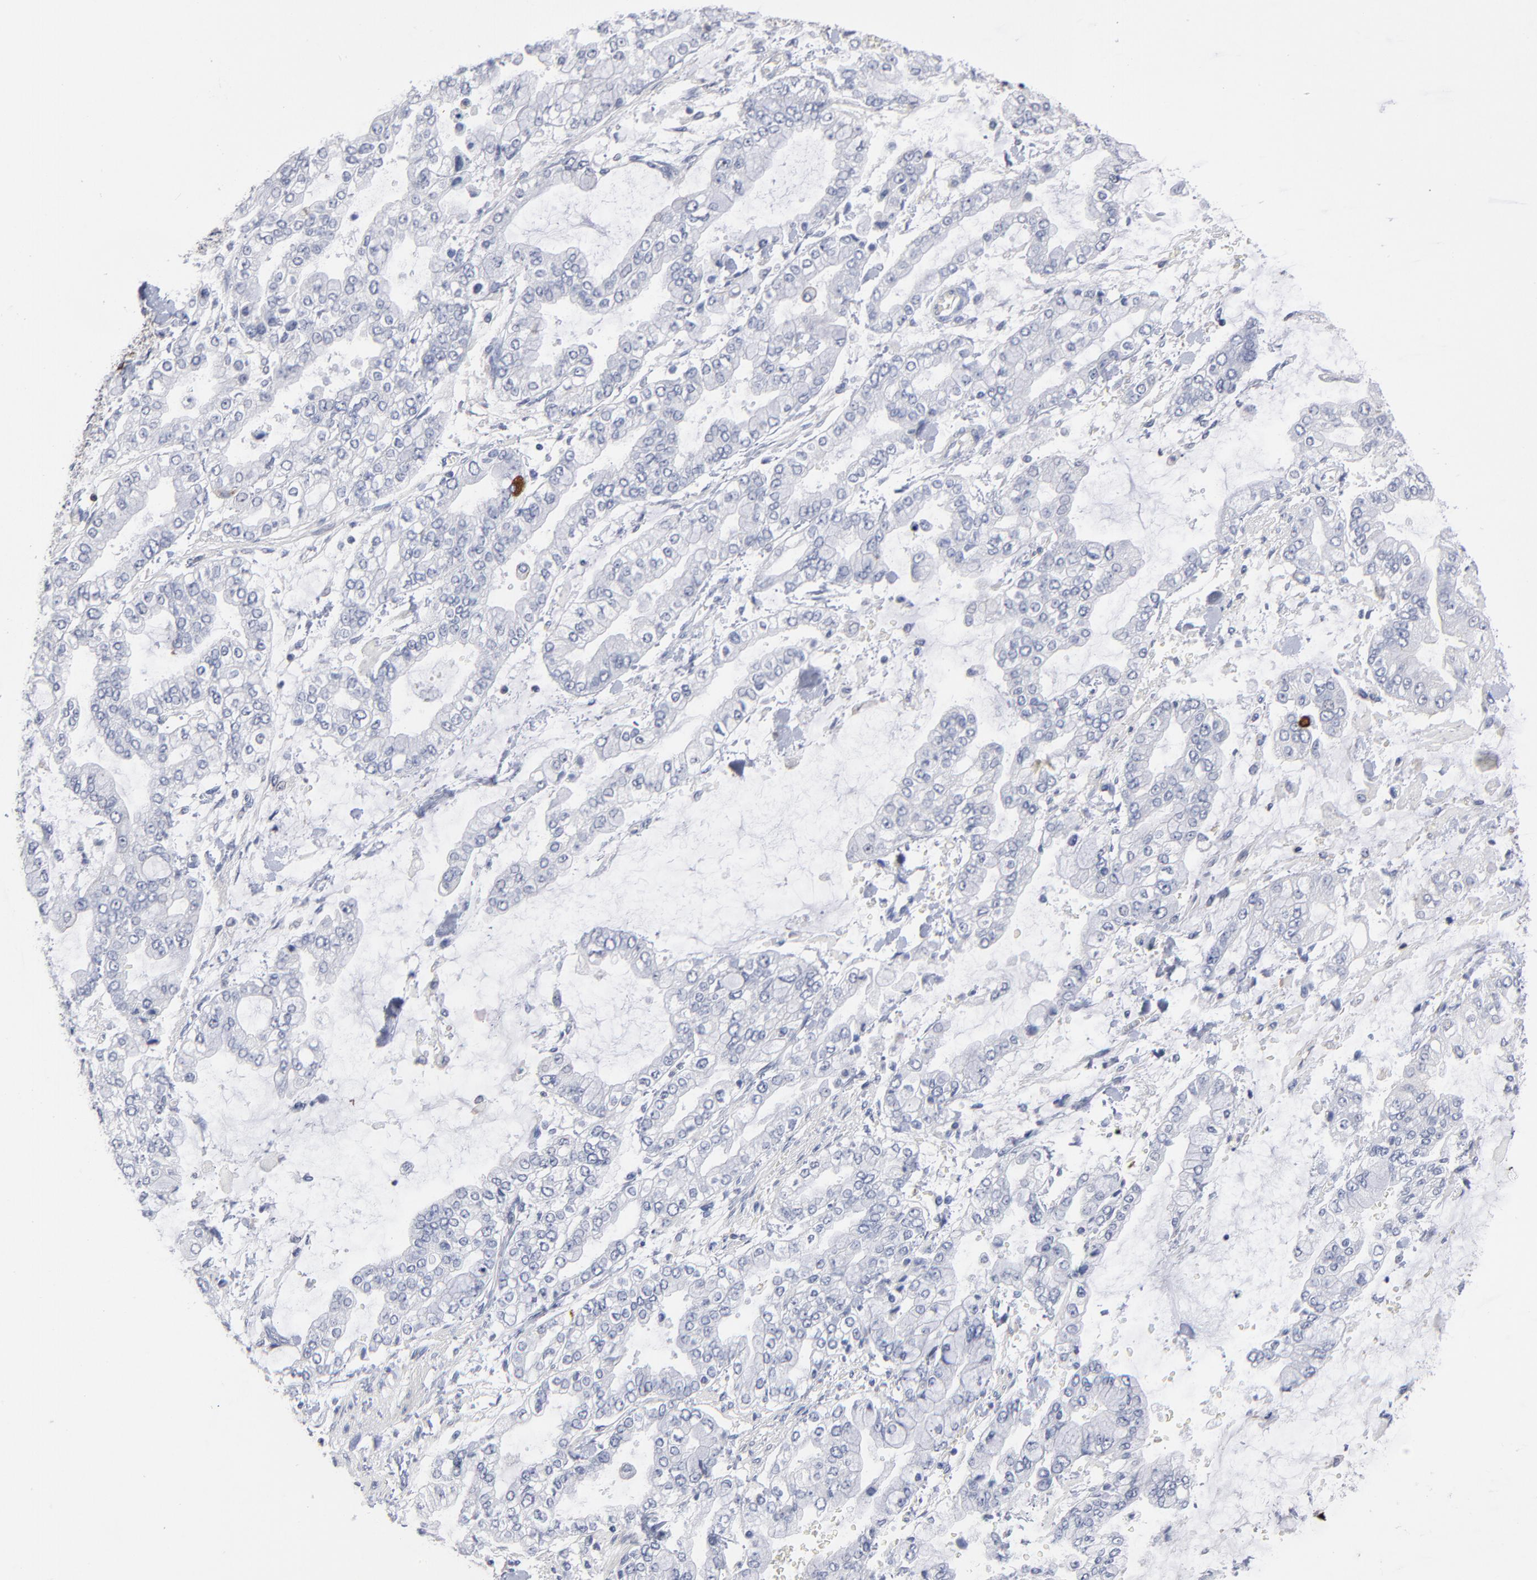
{"staining": {"intensity": "negative", "quantity": "none", "location": "none"}, "tissue": "stomach cancer", "cell_type": "Tumor cells", "image_type": "cancer", "snomed": [{"axis": "morphology", "description": "Normal tissue, NOS"}, {"axis": "morphology", "description": "Adenocarcinoma, NOS"}, {"axis": "topography", "description": "Stomach, upper"}, {"axis": "topography", "description": "Stomach"}], "caption": "A high-resolution histopathology image shows IHC staining of stomach adenocarcinoma, which shows no significant staining in tumor cells.", "gene": "PDLIM2", "patient": {"sex": "male", "age": 76}}